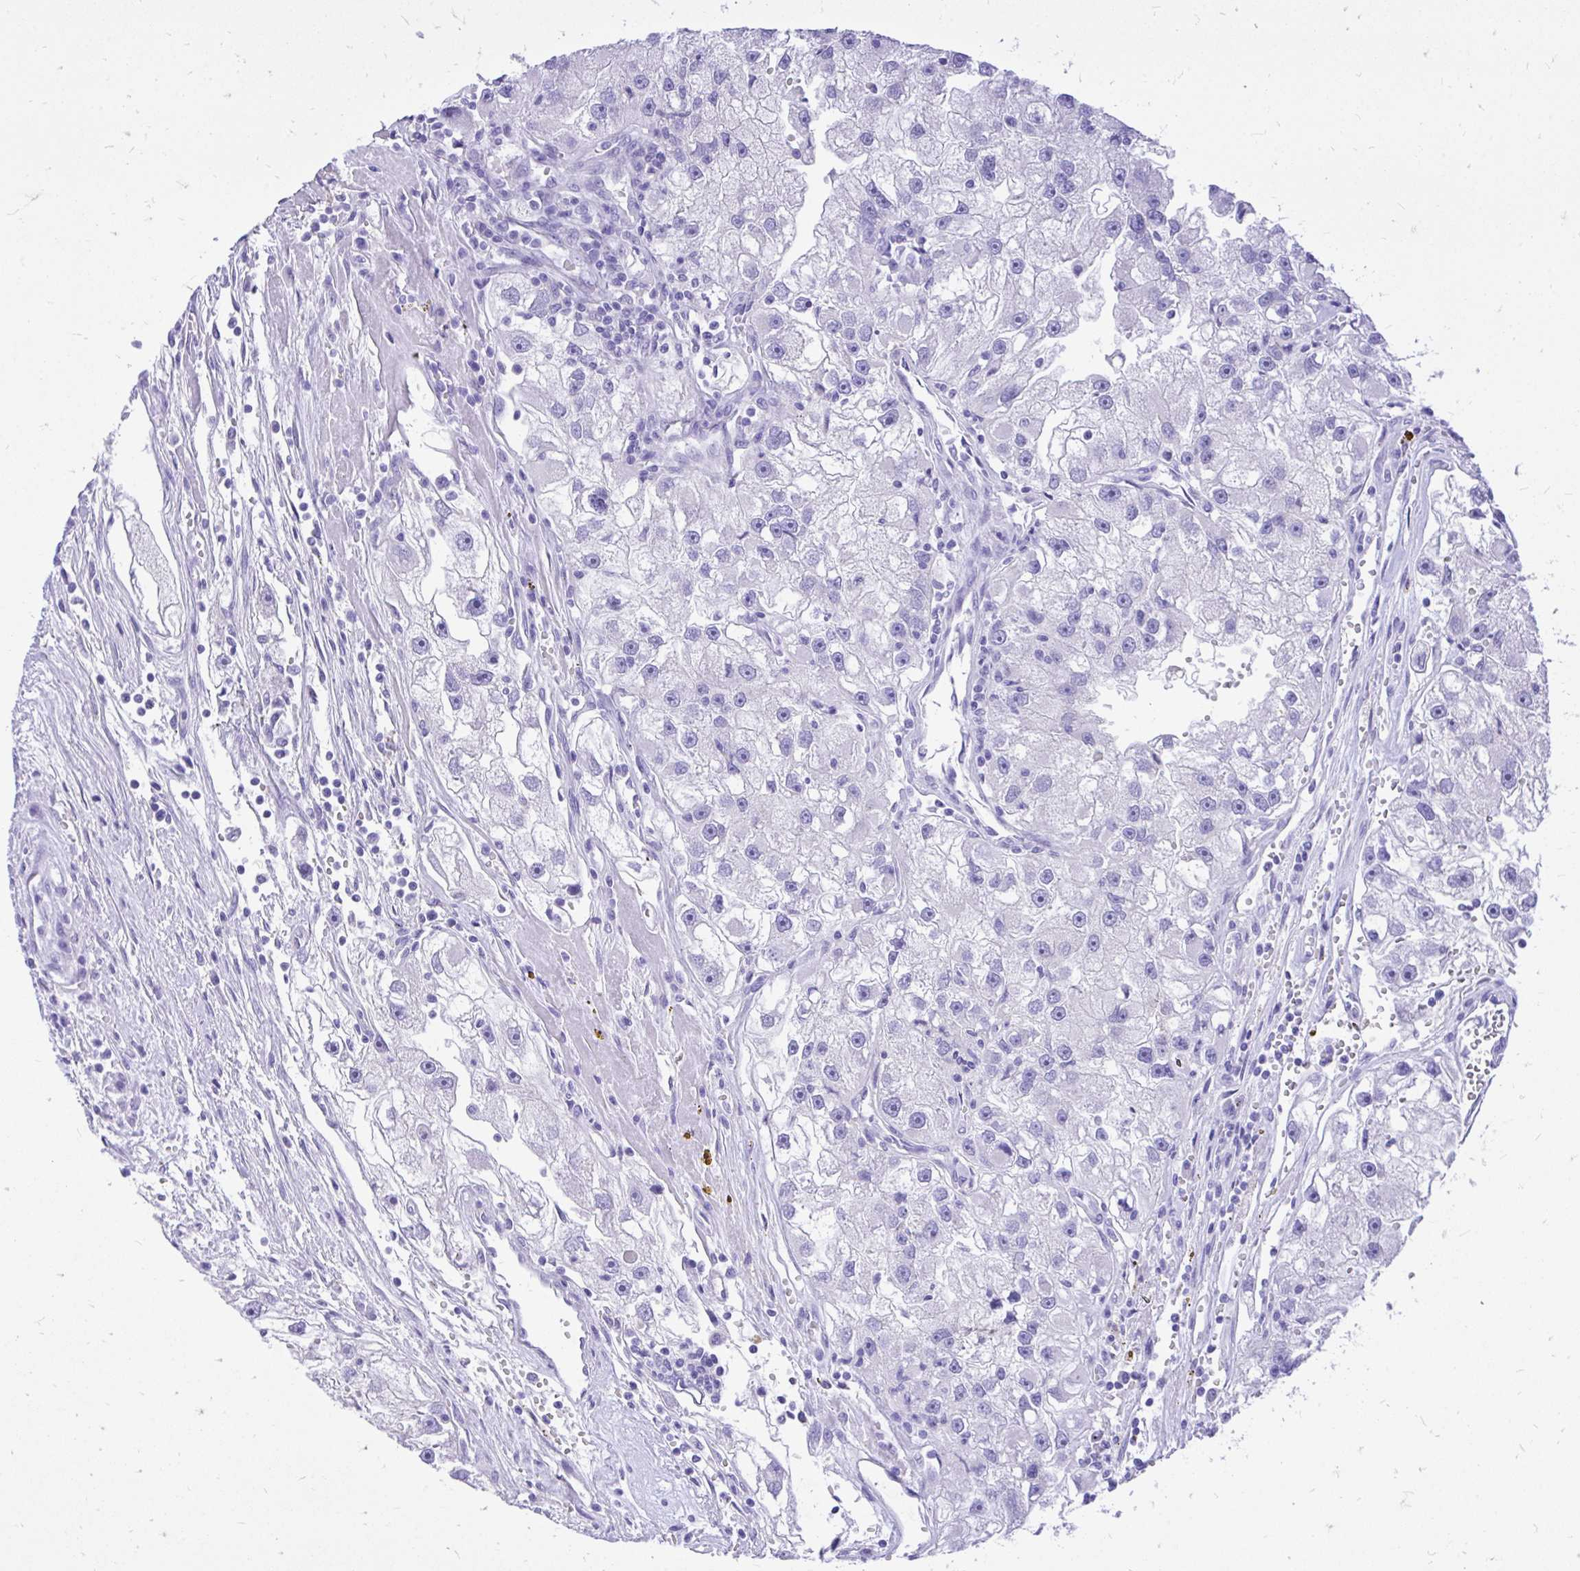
{"staining": {"intensity": "negative", "quantity": "none", "location": "none"}, "tissue": "renal cancer", "cell_type": "Tumor cells", "image_type": "cancer", "snomed": [{"axis": "morphology", "description": "Adenocarcinoma, NOS"}, {"axis": "topography", "description": "Kidney"}], "caption": "Immunohistochemistry image of renal cancer stained for a protein (brown), which demonstrates no staining in tumor cells.", "gene": "MON1A", "patient": {"sex": "male", "age": 63}}